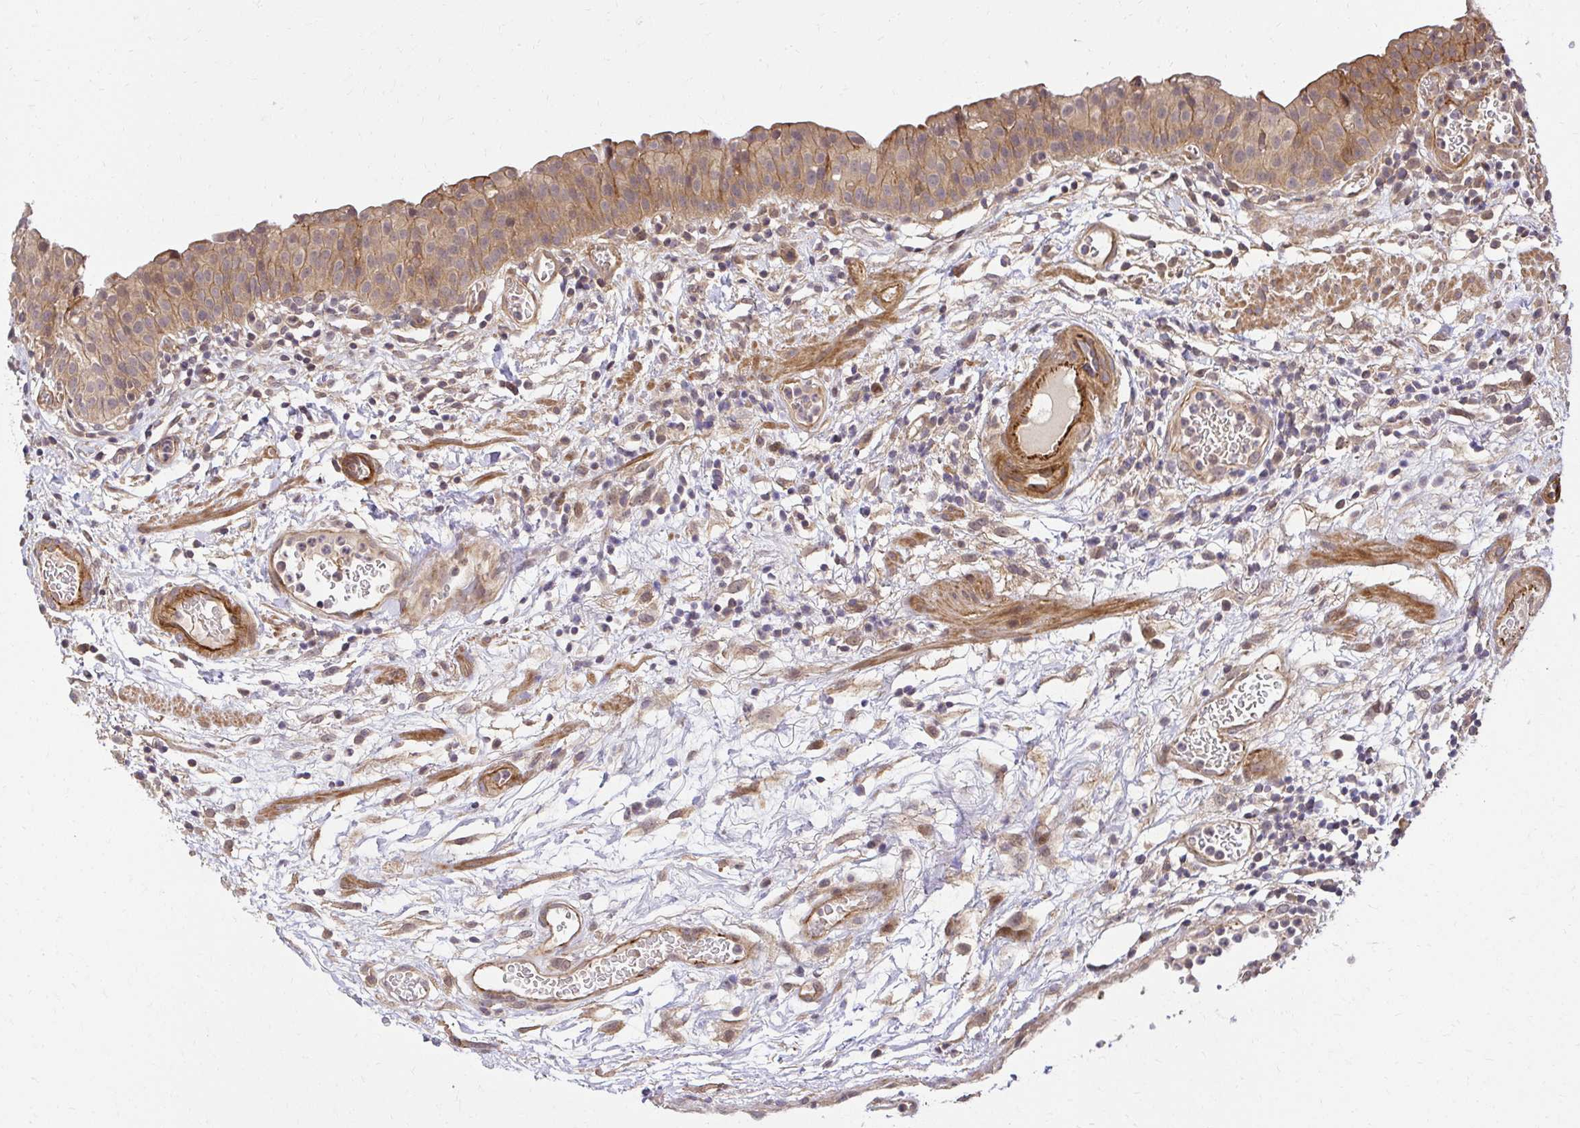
{"staining": {"intensity": "weak", "quantity": ">75%", "location": "cytoplasmic/membranous"}, "tissue": "urinary bladder", "cell_type": "Urothelial cells", "image_type": "normal", "snomed": [{"axis": "morphology", "description": "Normal tissue, NOS"}, {"axis": "morphology", "description": "Inflammation, NOS"}, {"axis": "topography", "description": "Urinary bladder"}], "caption": "IHC of normal human urinary bladder reveals low levels of weak cytoplasmic/membranous positivity in about >75% of urothelial cells. The staining is performed using DAB (3,3'-diaminobenzidine) brown chromogen to label protein expression. The nuclei are counter-stained blue using hematoxylin.", "gene": "PSMA4", "patient": {"sex": "male", "age": 57}}